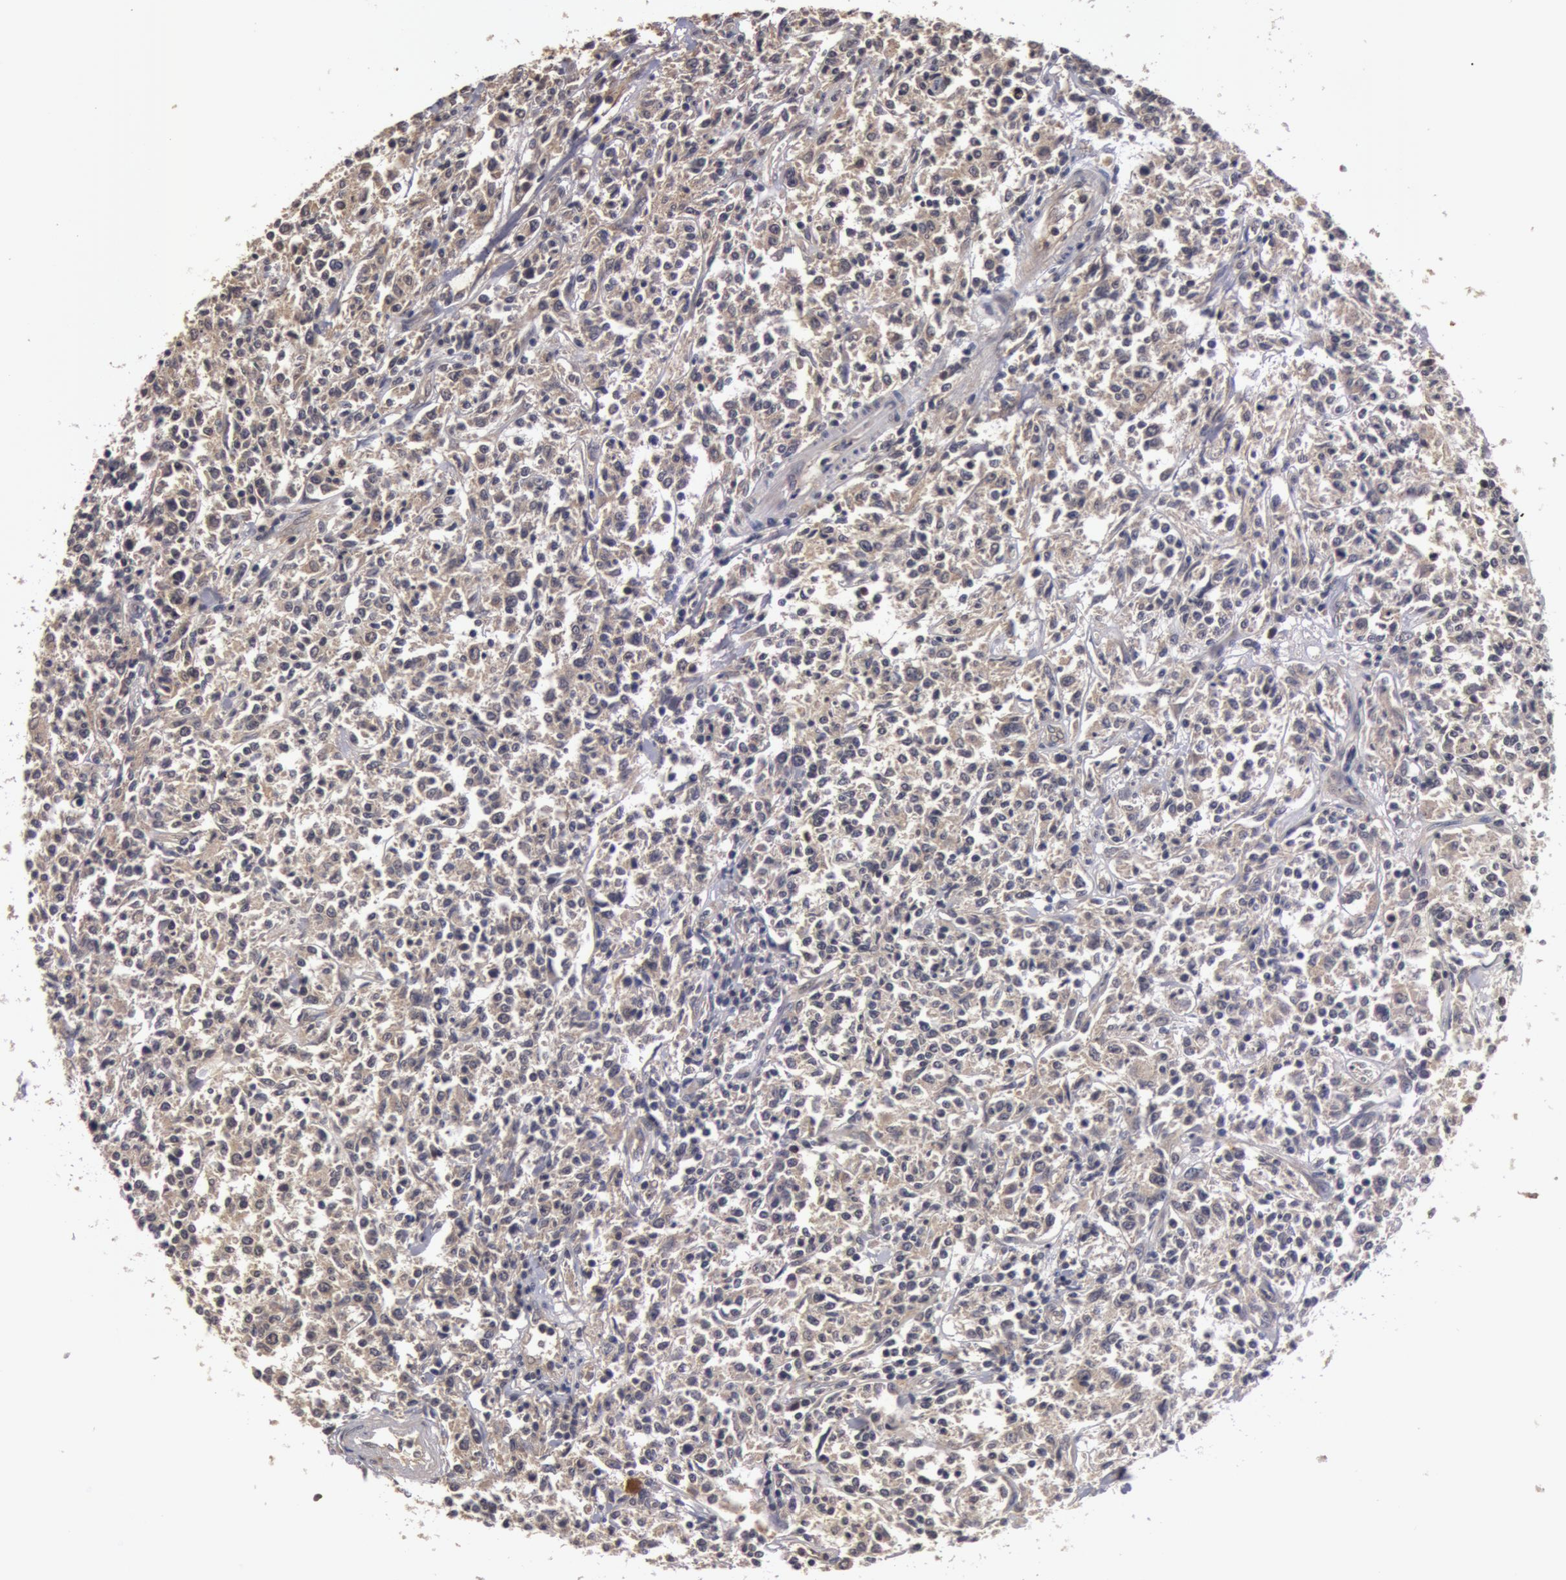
{"staining": {"intensity": "weak", "quantity": ">75%", "location": "cytoplasmic/membranous"}, "tissue": "lymphoma", "cell_type": "Tumor cells", "image_type": "cancer", "snomed": [{"axis": "morphology", "description": "Malignant lymphoma, non-Hodgkin's type, Low grade"}, {"axis": "topography", "description": "Small intestine"}], "caption": "This is a histology image of immunohistochemistry staining of malignant lymphoma, non-Hodgkin's type (low-grade), which shows weak staining in the cytoplasmic/membranous of tumor cells.", "gene": "BCHE", "patient": {"sex": "female", "age": 59}}